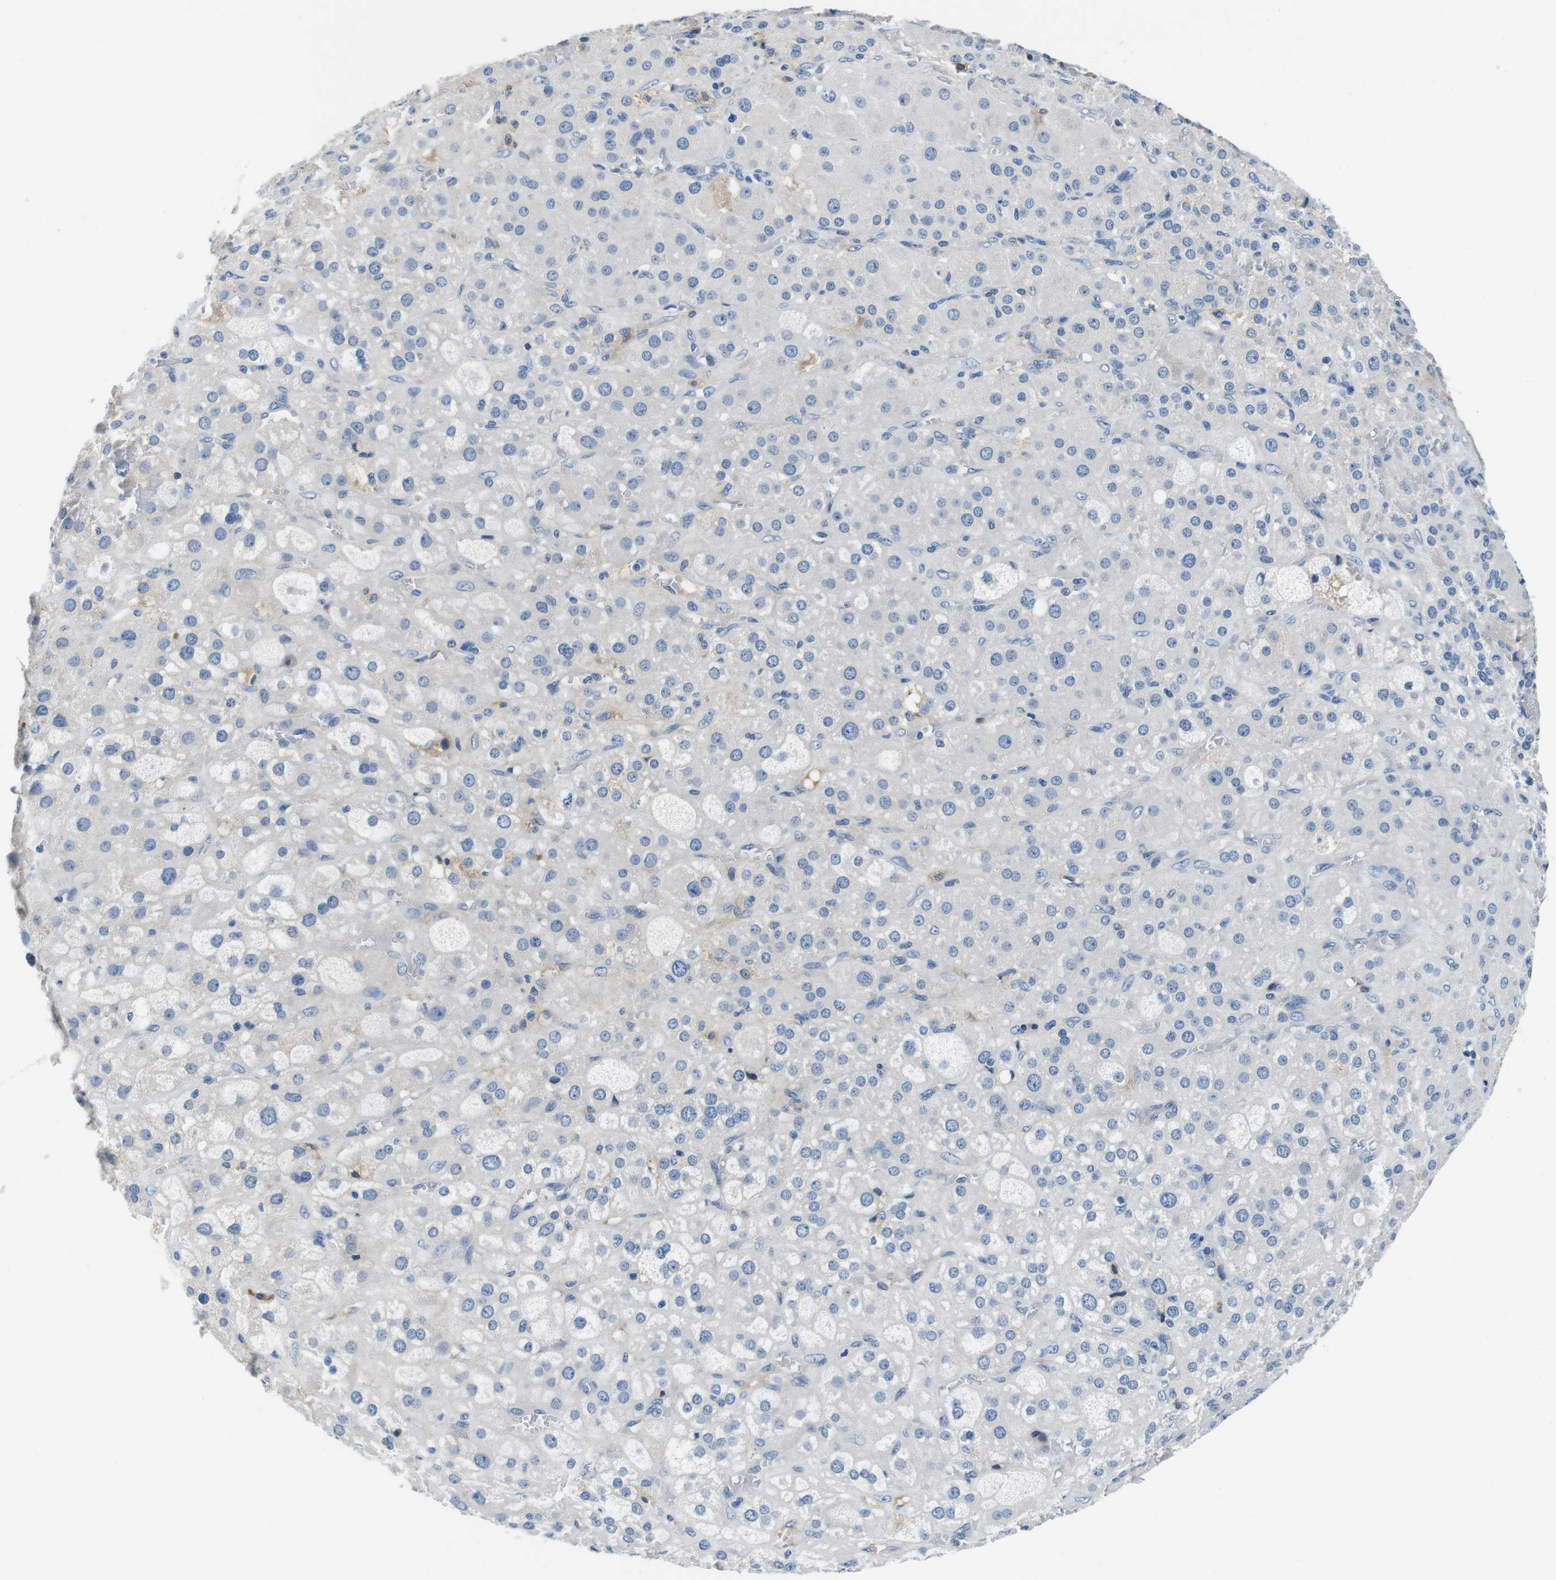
{"staining": {"intensity": "strong", "quantity": "25%-75%", "location": "cytoplasmic/membranous,nuclear"}, "tissue": "adrenal gland", "cell_type": "Glandular cells", "image_type": "normal", "snomed": [{"axis": "morphology", "description": "Normal tissue, NOS"}, {"axis": "topography", "description": "Adrenal gland"}], "caption": "High-power microscopy captured an IHC histopathology image of normal adrenal gland, revealing strong cytoplasmic/membranous,nuclear staining in about 25%-75% of glandular cells.", "gene": "IGHD", "patient": {"sex": "female", "age": 47}}